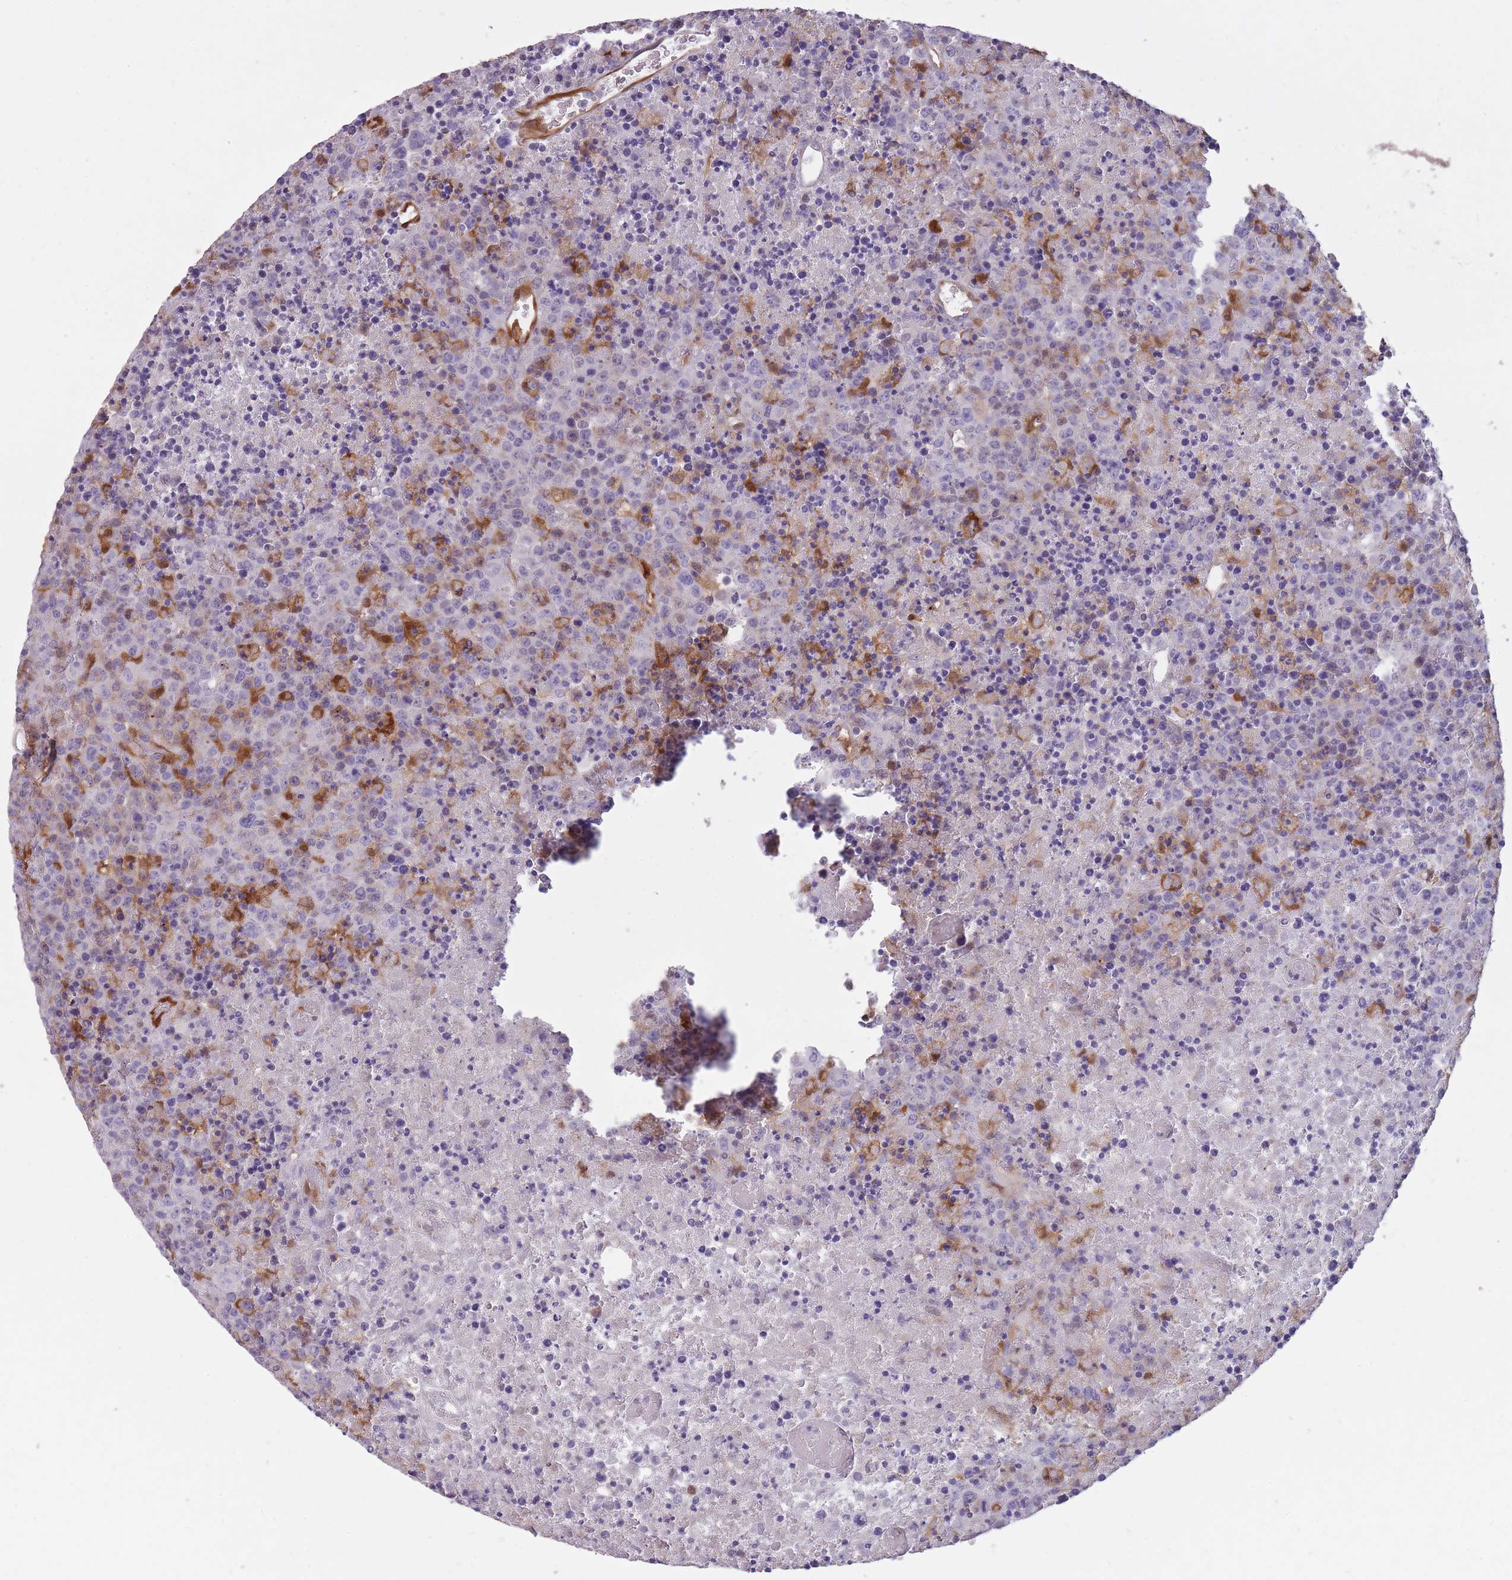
{"staining": {"intensity": "moderate", "quantity": "<25%", "location": "cytoplasmic/membranous,nuclear"}, "tissue": "lymphoma", "cell_type": "Tumor cells", "image_type": "cancer", "snomed": [{"axis": "morphology", "description": "Malignant lymphoma, non-Hodgkin's type, High grade"}, {"axis": "topography", "description": "Lymph node"}], "caption": "Malignant lymphoma, non-Hodgkin's type (high-grade) stained for a protein demonstrates moderate cytoplasmic/membranous and nuclear positivity in tumor cells. (brown staining indicates protein expression, while blue staining denotes nuclei).", "gene": "LGALS9", "patient": {"sex": "male", "age": 16}}